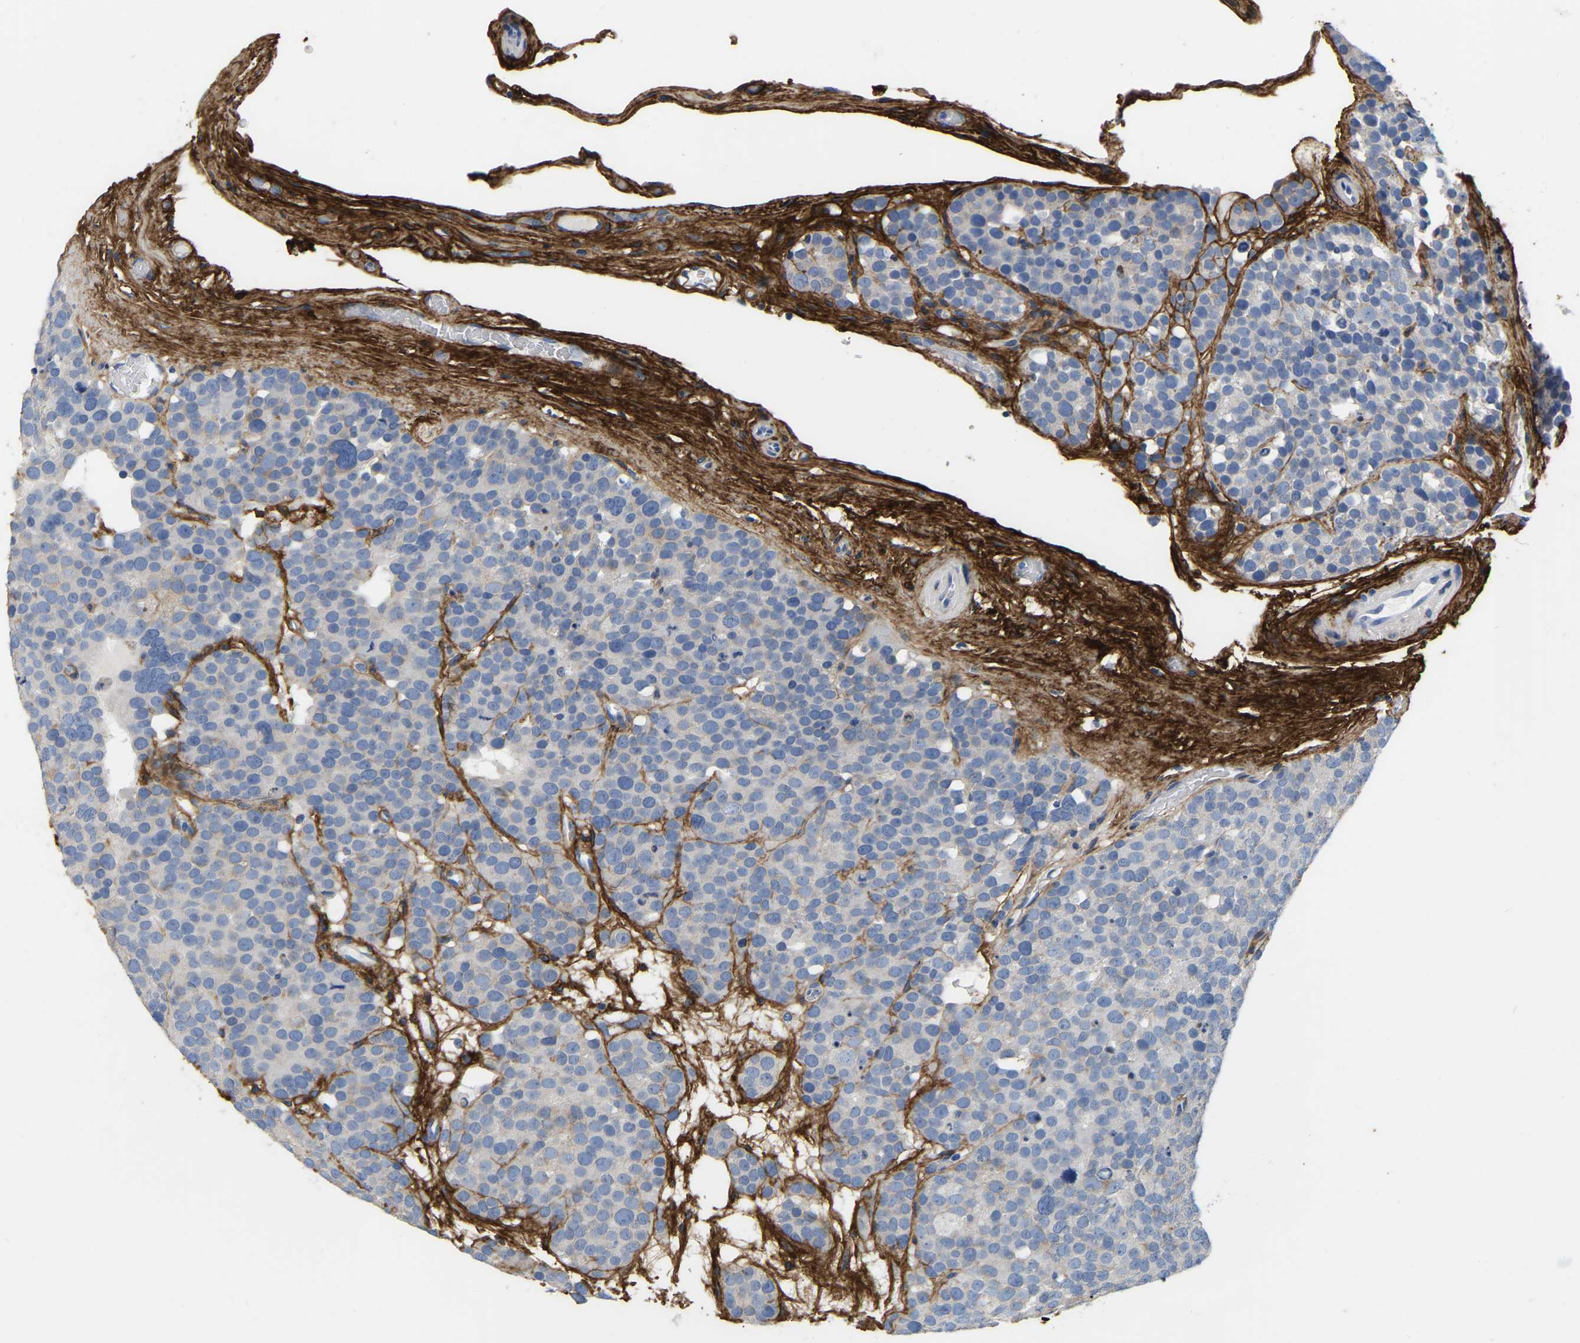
{"staining": {"intensity": "negative", "quantity": "none", "location": "none"}, "tissue": "testis cancer", "cell_type": "Tumor cells", "image_type": "cancer", "snomed": [{"axis": "morphology", "description": "Seminoma, NOS"}, {"axis": "topography", "description": "Testis"}], "caption": "An IHC image of seminoma (testis) is shown. There is no staining in tumor cells of seminoma (testis).", "gene": "COL6A1", "patient": {"sex": "male", "age": 71}}